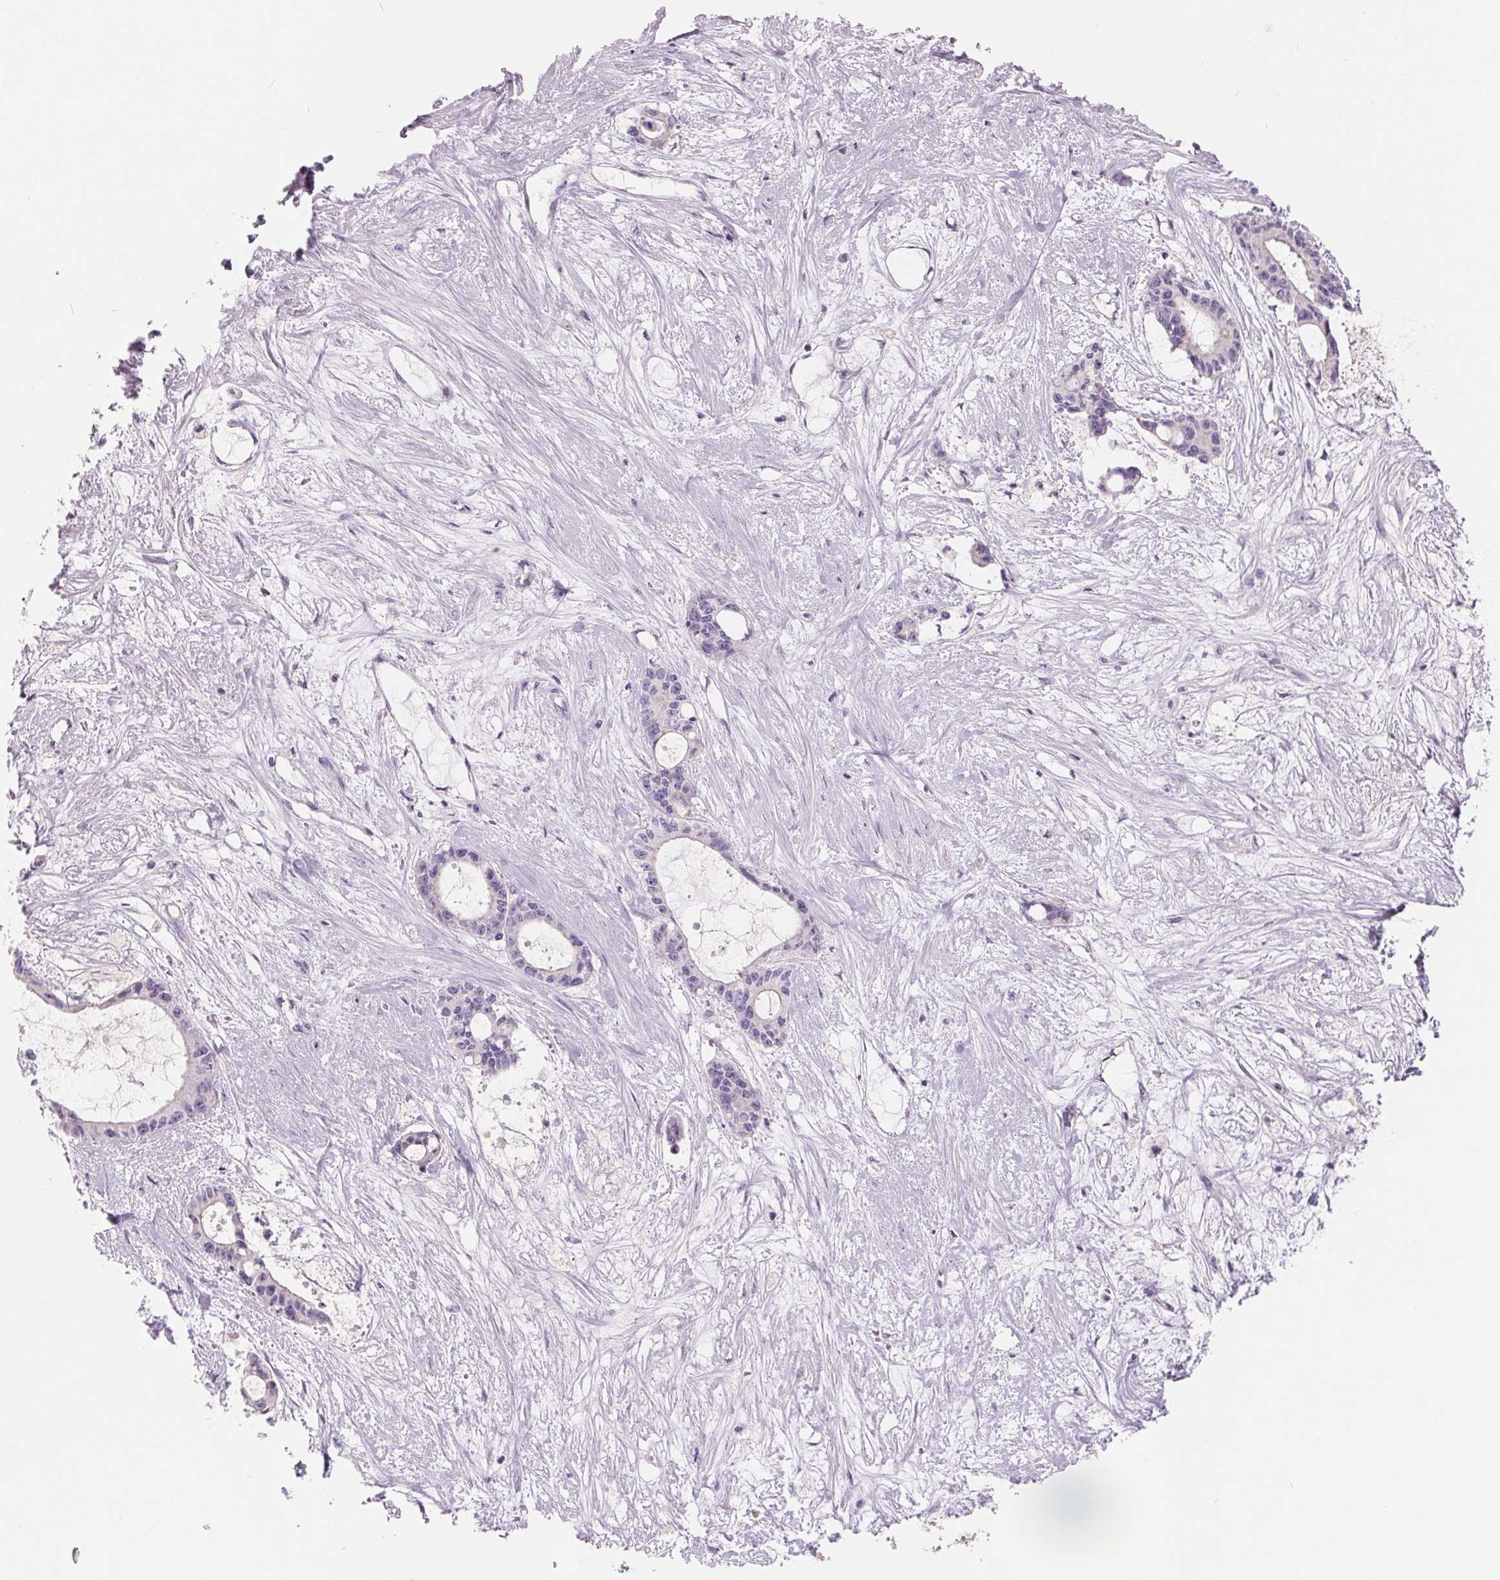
{"staining": {"intensity": "negative", "quantity": "none", "location": "none"}, "tissue": "liver cancer", "cell_type": "Tumor cells", "image_type": "cancer", "snomed": [{"axis": "morphology", "description": "Normal tissue, NOS"}, {"axis": "morphology", "description": "Cholangiocarcinoma"}, {"axis": "topography", "description": "Liver"}, {"axis": "topography", "description": "Peripheral nerve tissue"}], "caption": "Protein analysis of liver cancer (cholangiocarcinoma) reveals no significant staining in tumor cells. Nuclei are stained in blue.", "gene": "FTCD", "patient": {"sex": "female", "age": 73}}